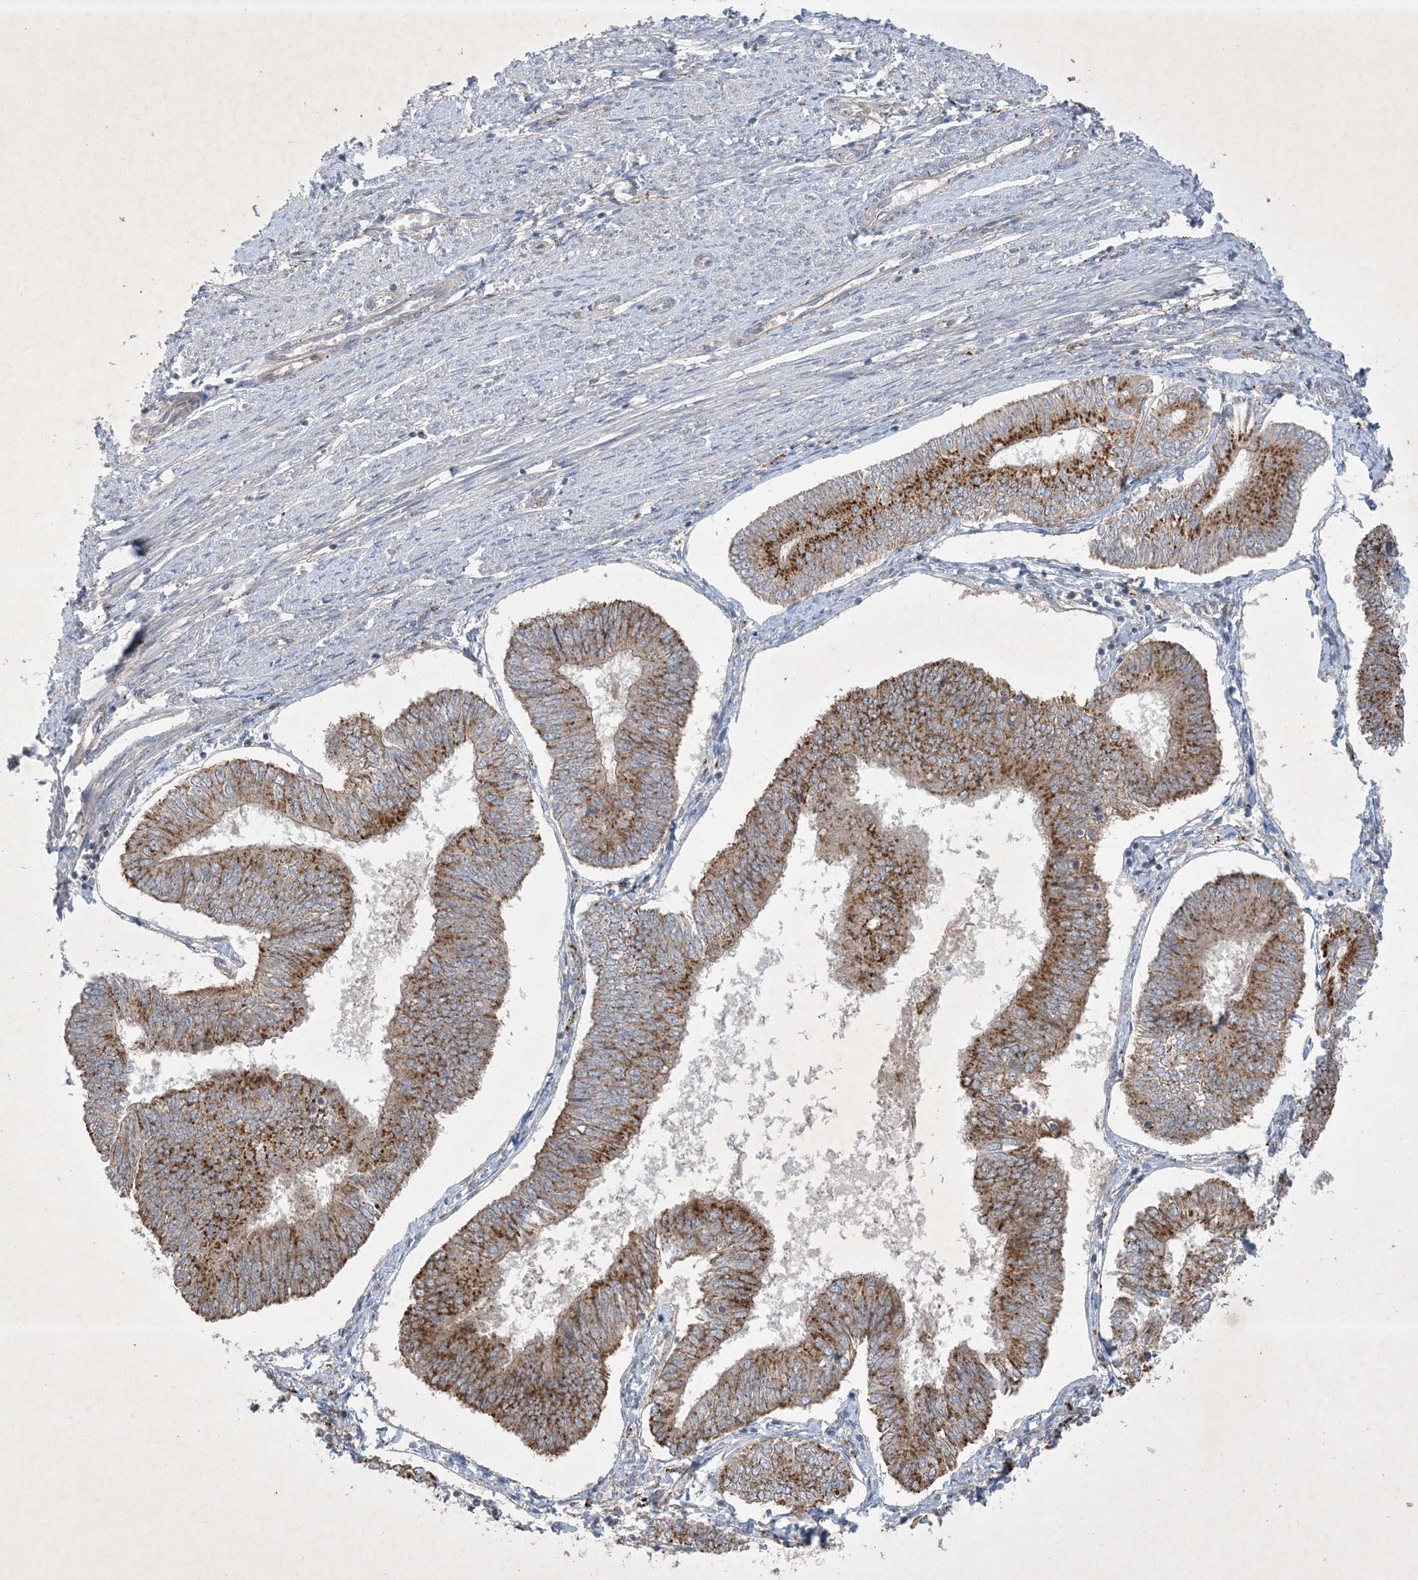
{"staining": {"intensity": "moderate", "quantity": ">75%", "location": "cytoplasmic/membranous"}, "tissue": "endometrial cancer", "cell_type": "Tumor cells", "image_type": "cancer", "snomed": [{"axis": "morphology", "description": "Adenocarcinoma, NOS"}, {"axis": "topography", "description": "Endometrium"}], "caption": "A brown stain labels moderate cytoplasmic/membranous expression of a protein in endometrial cancer tumor cells.", "gene": "MRPS18A", "patient": {"sex": "female", "age": 58}}